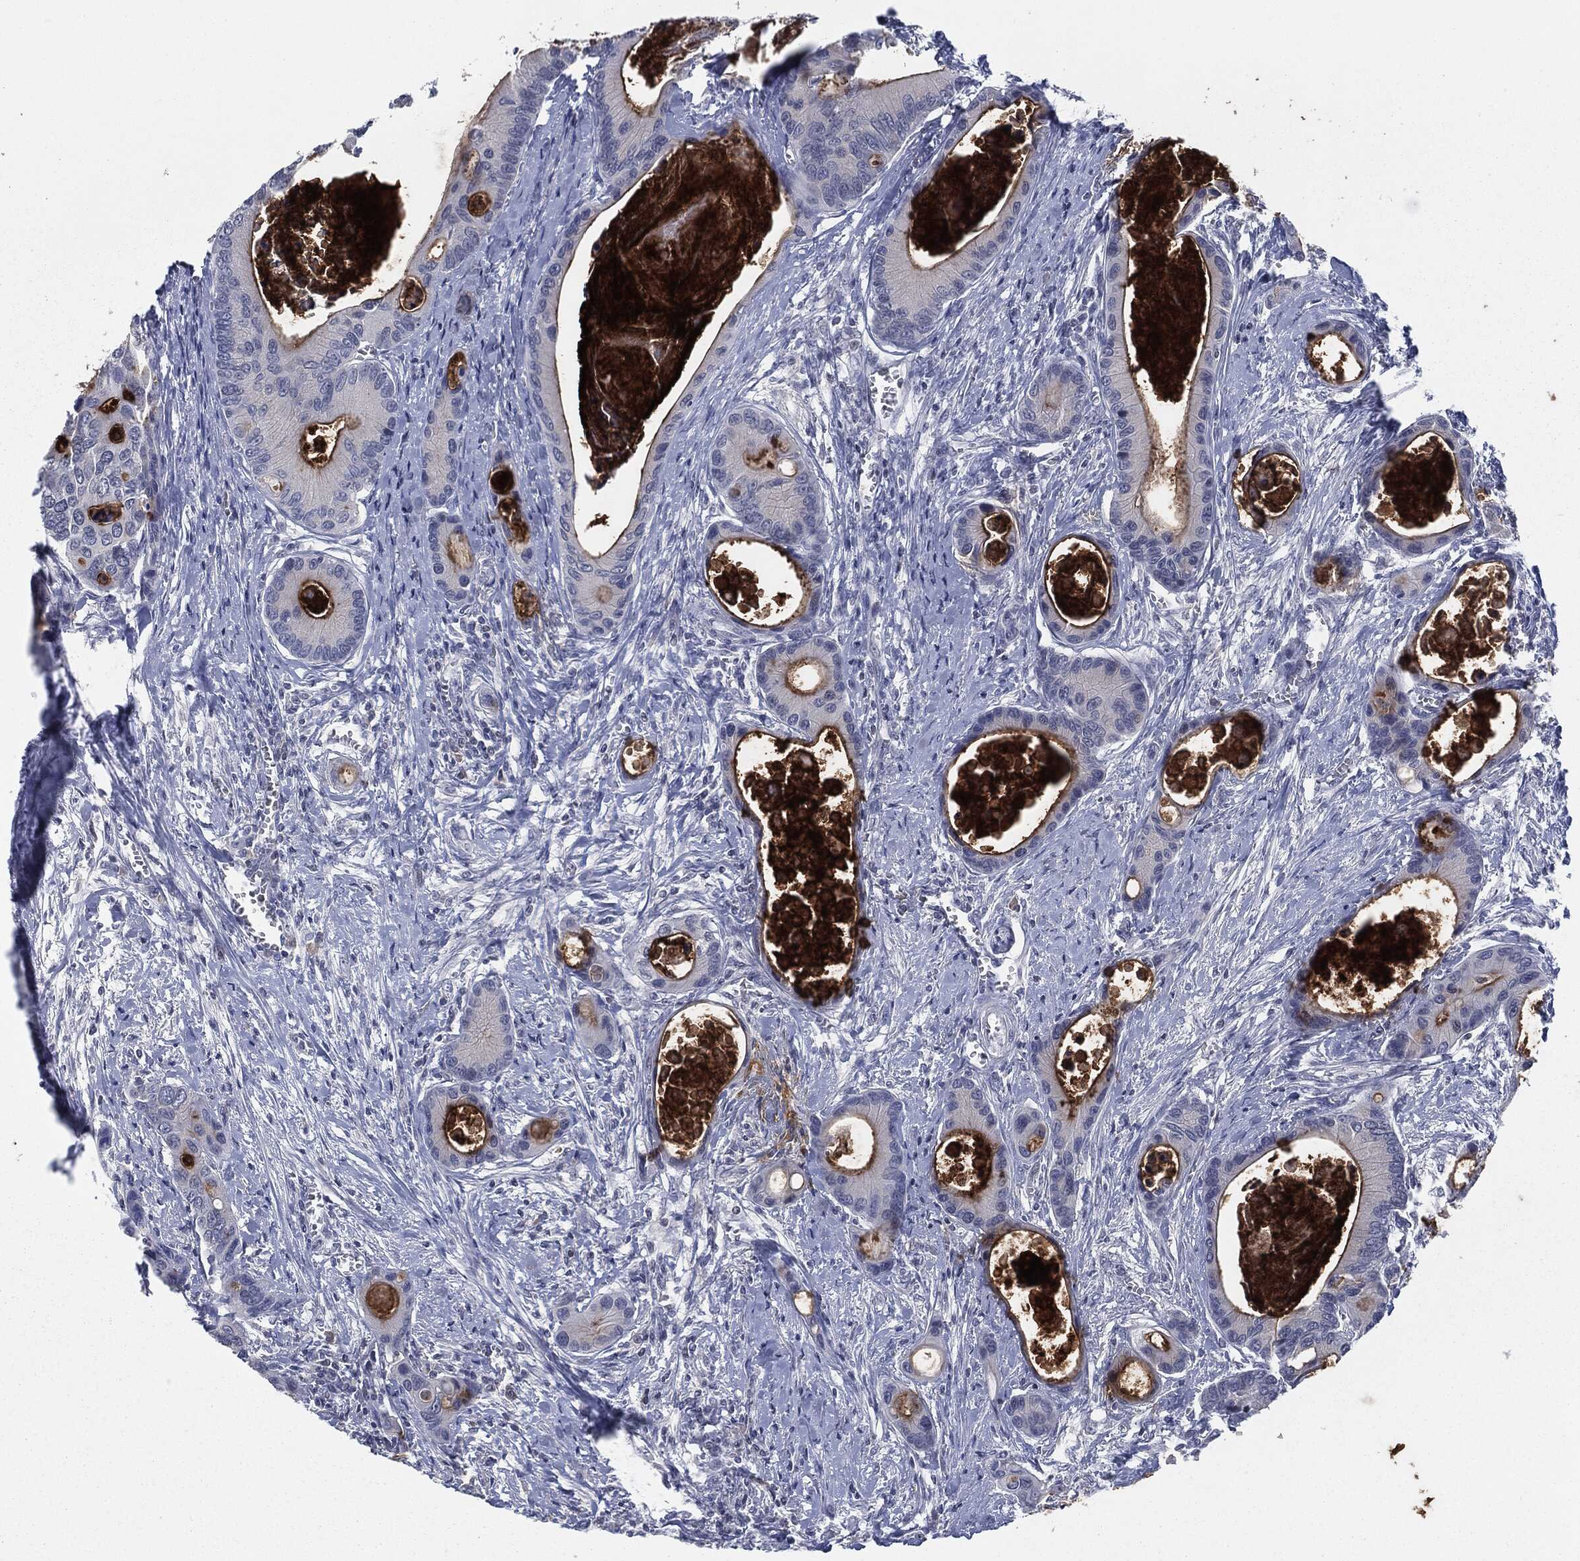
{"staining": {"intensity": "strong", "quantity": "<25%", "location": "cytoplasmic/membranous"}, "tissue": "colorectal cancer", "cell_type": "Tumor cells", "image_type": "cancer", "snomed": [{"axis": "morphology", "description": "Adenocarcinoma, NOS"}, {"axis": "topography", "description": "Colon"}], "caption": "DAB (3,3'-diaminobenzidine) immunohistochemical staining of human colorectal adenocarcinoma reveals strong cytoplasmic/membranous protein expression in approximately <25% of tumor cells.", "gene": "PROM1", "patient": {"sex": "female", "age": 78}}